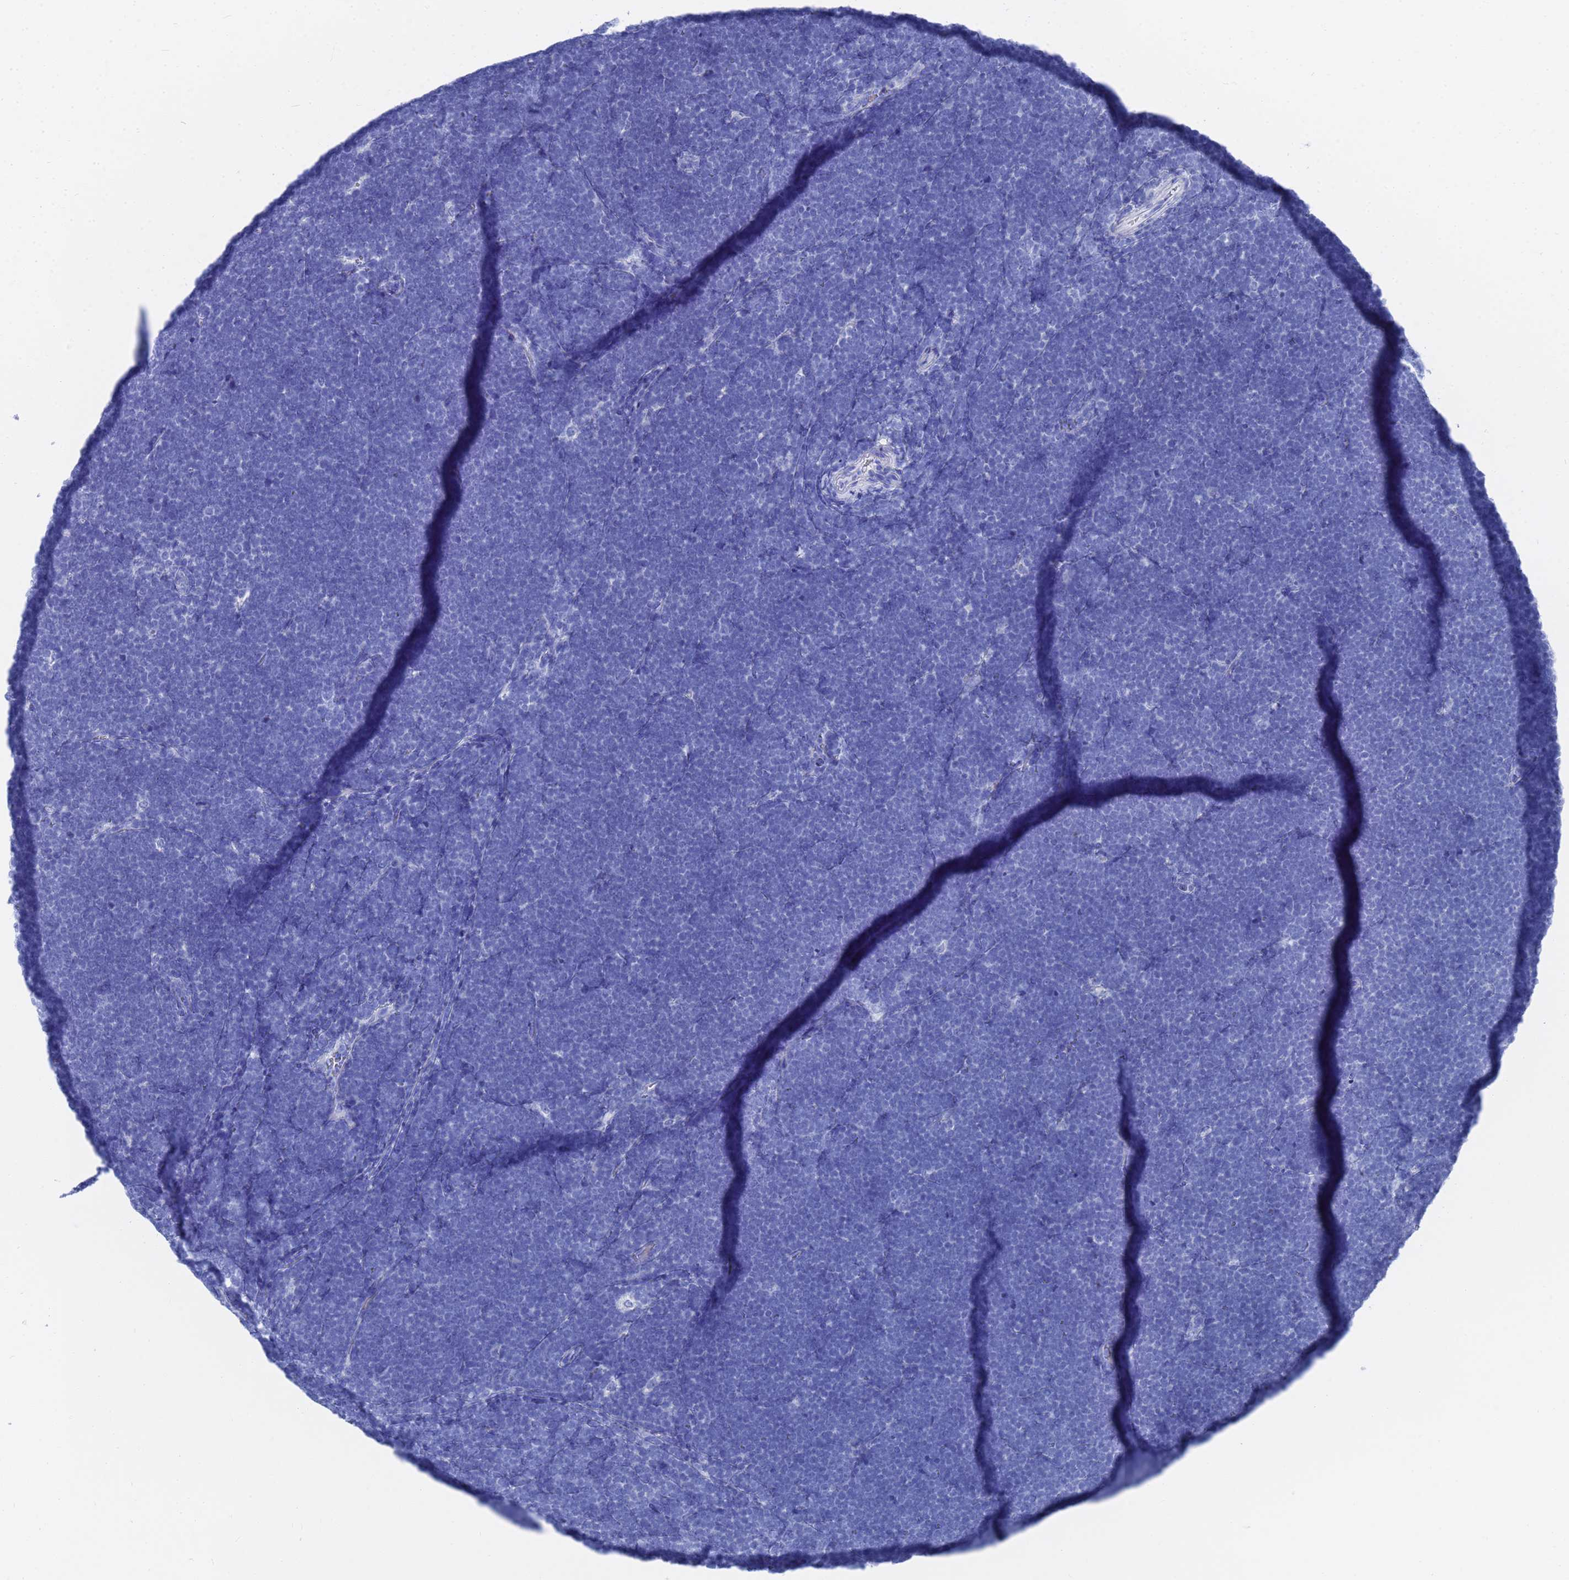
{"staining": {"intensity": "negative", "quantity": "none", "location": "none"}, "tissue": "lymphoma", "cell_type": "Tumor cells", "image_type": "cancer", "snomed": [{"axis": "morphology", "description": "Malignant lymphoma, non-Hodgkin's type, High grade"}, {"axis": "topography", "description": "Lymph node"}], "caption": "Tumor cells show no significant protein positivity in high-grade malignant lymphoma, non-Hodgkin's type.", "gene": "GGT1", "patient": {"sex": "male", "age": 13}}